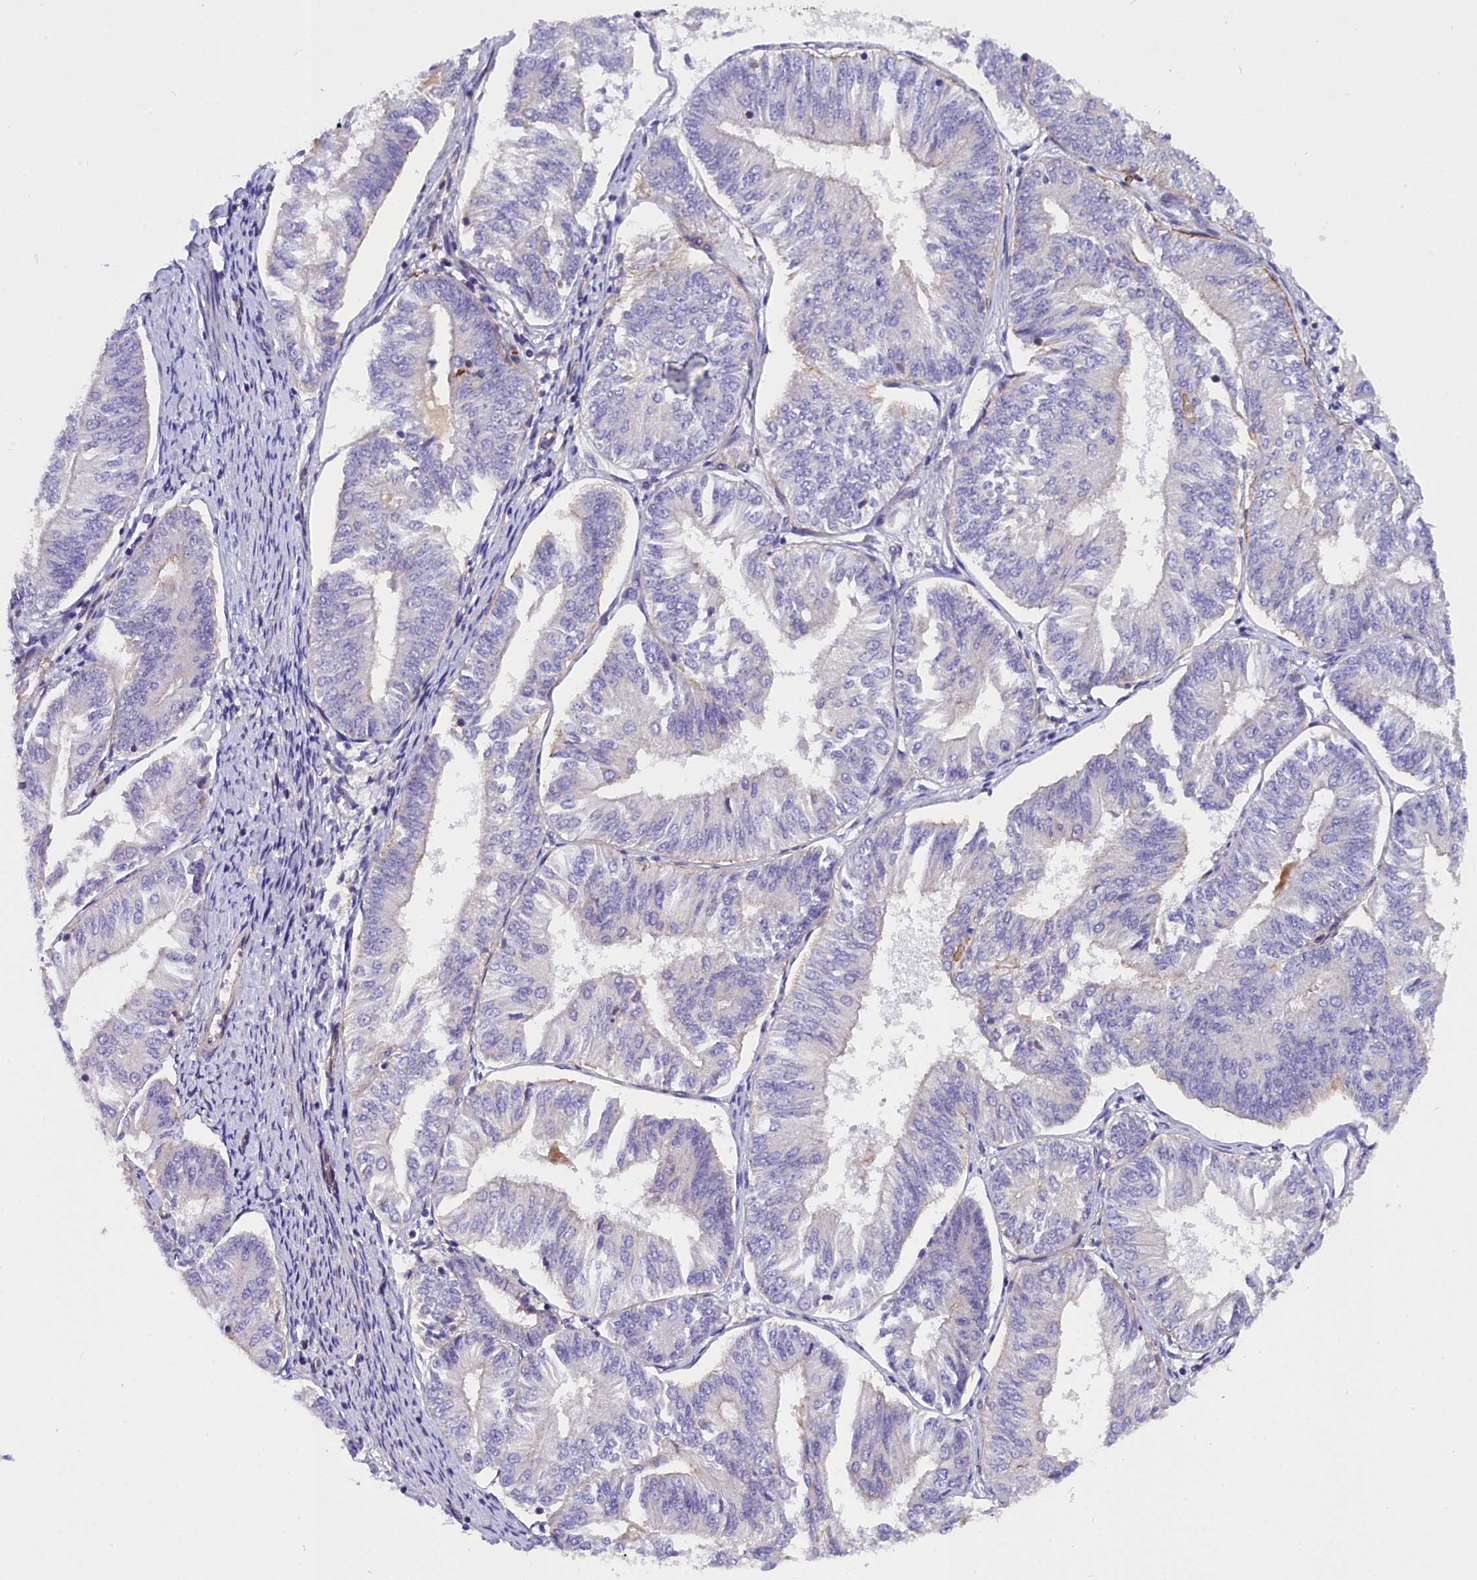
{"staining": {"intensity": "negative", "quantity": "none", "location": "none"}, "tissue": "endometrial cancer", "cell_type": "Tumor cells", "image_type": "cancer", "snomed": [{"axis": "morphology", "description": "Adenocarcinoma, NOS"}, {"axis": "topography", "description": "Endometrium"}], "caption": "An immunohistochemistry photomicrograph of adenocarcinoma (endometrial) is shown. There is no staining in tumor cells of adenocarcinoma (endometrial).", "gene": "MED20", "patient": {"sex": "female", "age": 58}}